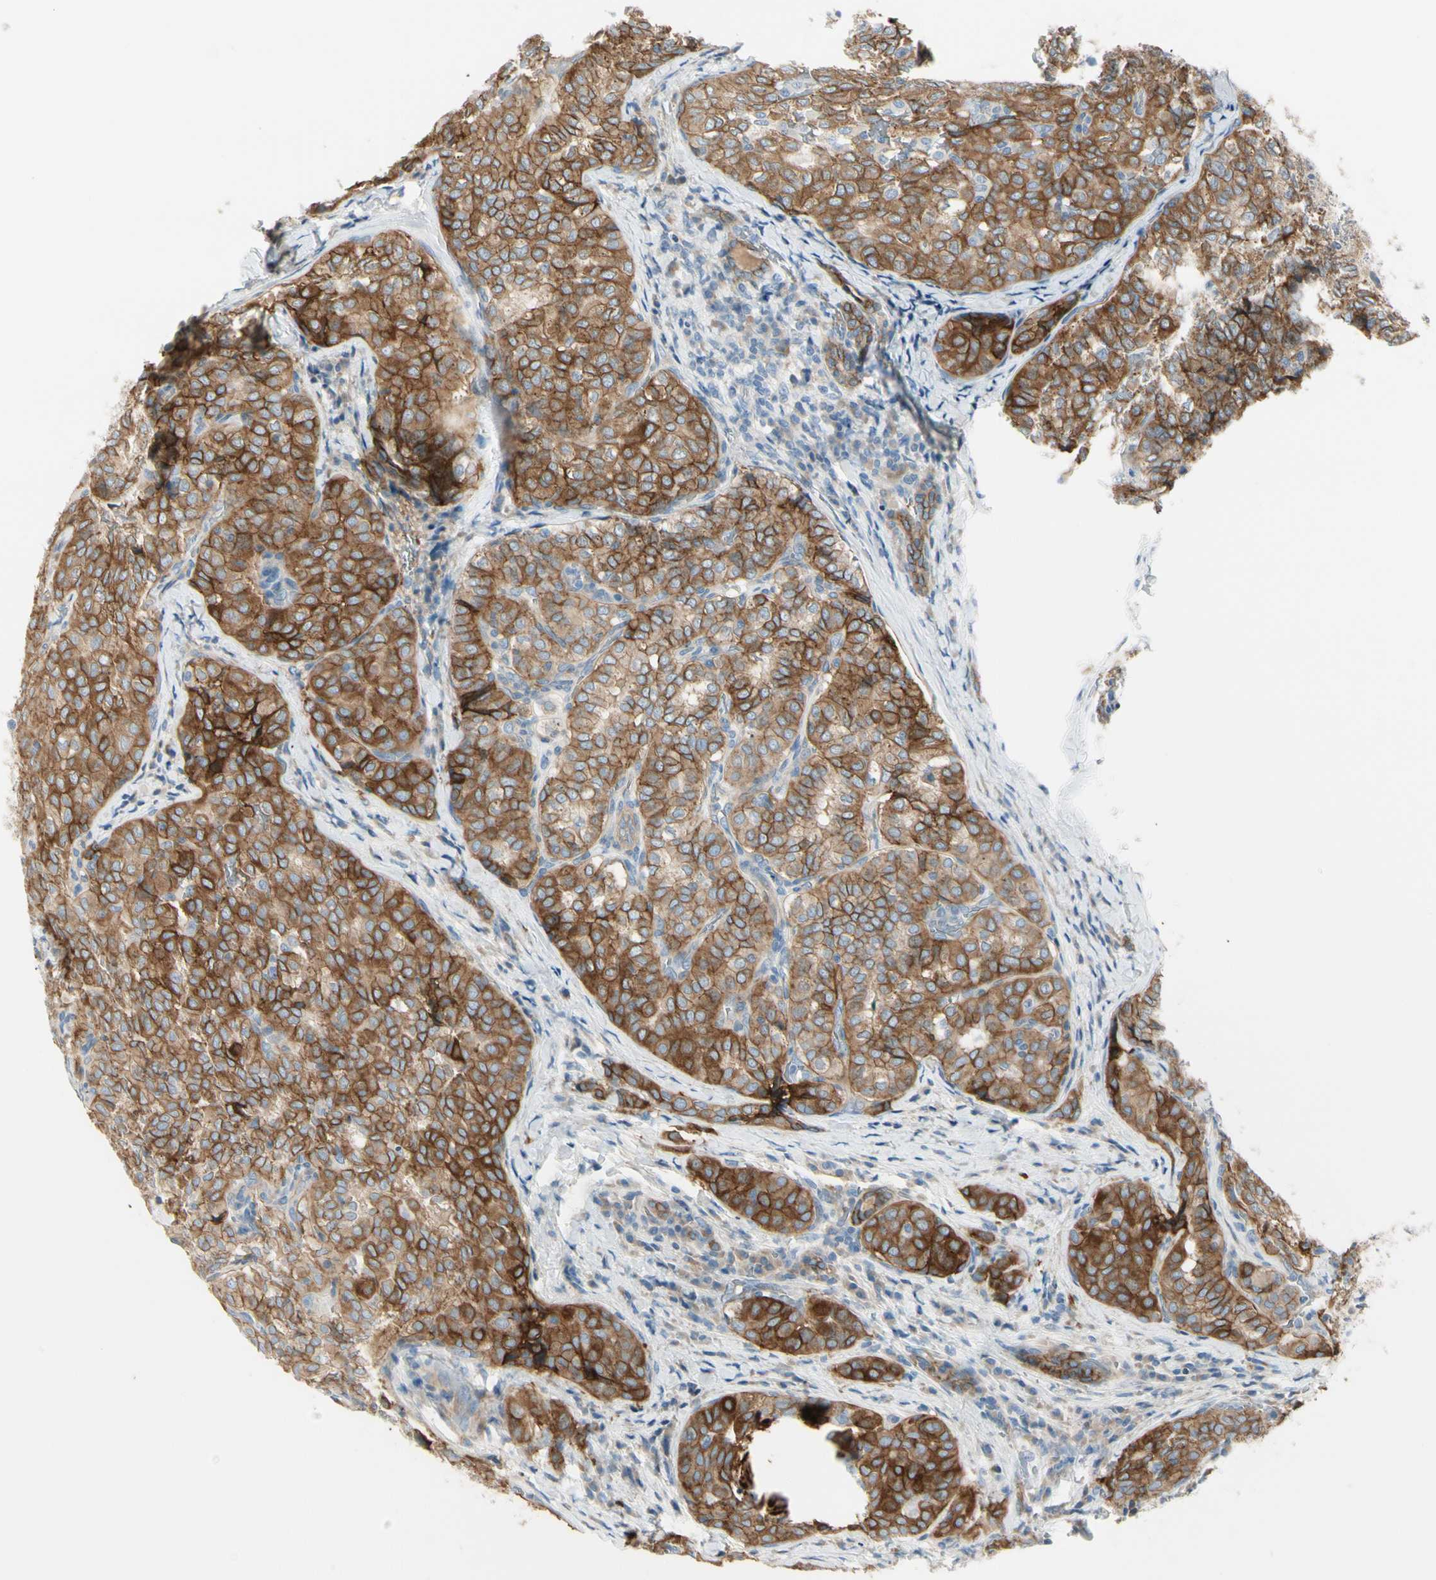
{"staining": {"intensity": "strong", "quantity": ">75%", "location": "cytoplasmic/membranous"}, "tissue": "thyroid cancer", "cell_type": "Tumor cells", "image_type": "cancer", "snomed": [{"axis": "morphology", "description": "Normal tissue, NOS"}, {"axis": "morphology", "description": "Papillary adenocarcinoma, NOS"}, {"axis": "topography", "description": "Thyroid gland"}], "caption": "Immunohistochemistry (IHC) (DAB (3,3'-diaminobenzidine)) staining of human thyroid cancer (papillary adenocarcinoma) exhibits strong cytoplasmic/membranous protein positivity in approximately >75% of tumor cells.", "gene": "ITGA3", "patient": {"sex": "female", "age": 30}}